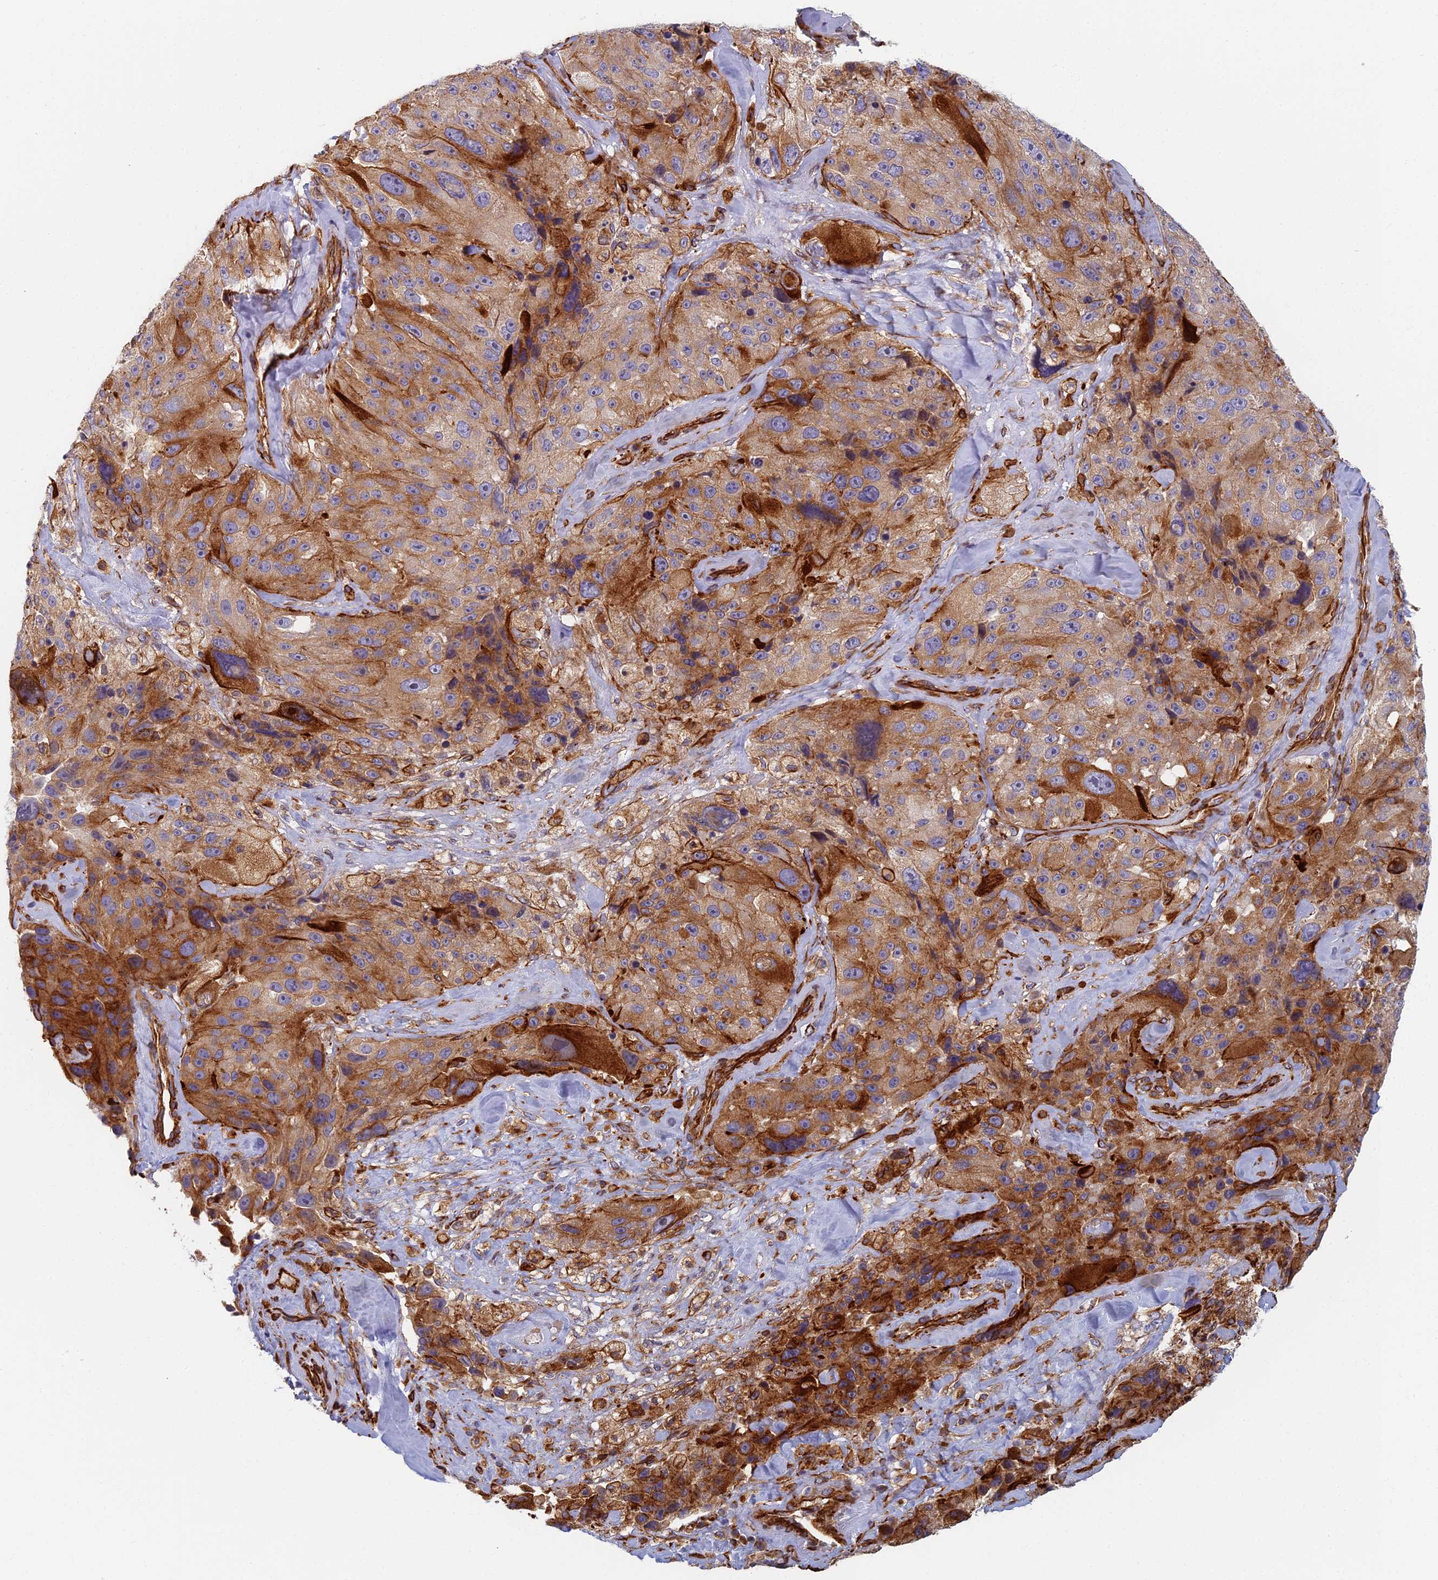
{"staining": {"intensity": "moderate", "quantity": ">75%", "location": "cytoplasmic/membranous"}, "tissue": "melanoma", "cell_type": "Tumor cells", "image_type": "cancer", "snomed": [{"axis": "morphology", "description": "Malignant melanoma, Metastatic site"}, {"axis": "topography", "description": "Lymph node"}], "caption": "IHC staining of melanoma, which demonstrates medium levels of moderate cytoplasmic/membranous positivity in approximately >75% of tumor cells indicating moderate cytoplasmic/membranous protein staining. The staining was performed using DAB (3,3'-diaminobenzidine) (brown) for protein detection and nuclei were counterstained in hematoxylin (blue).", "gene": "ABCB10", "patient": {"sex": "male", "age": 62}}